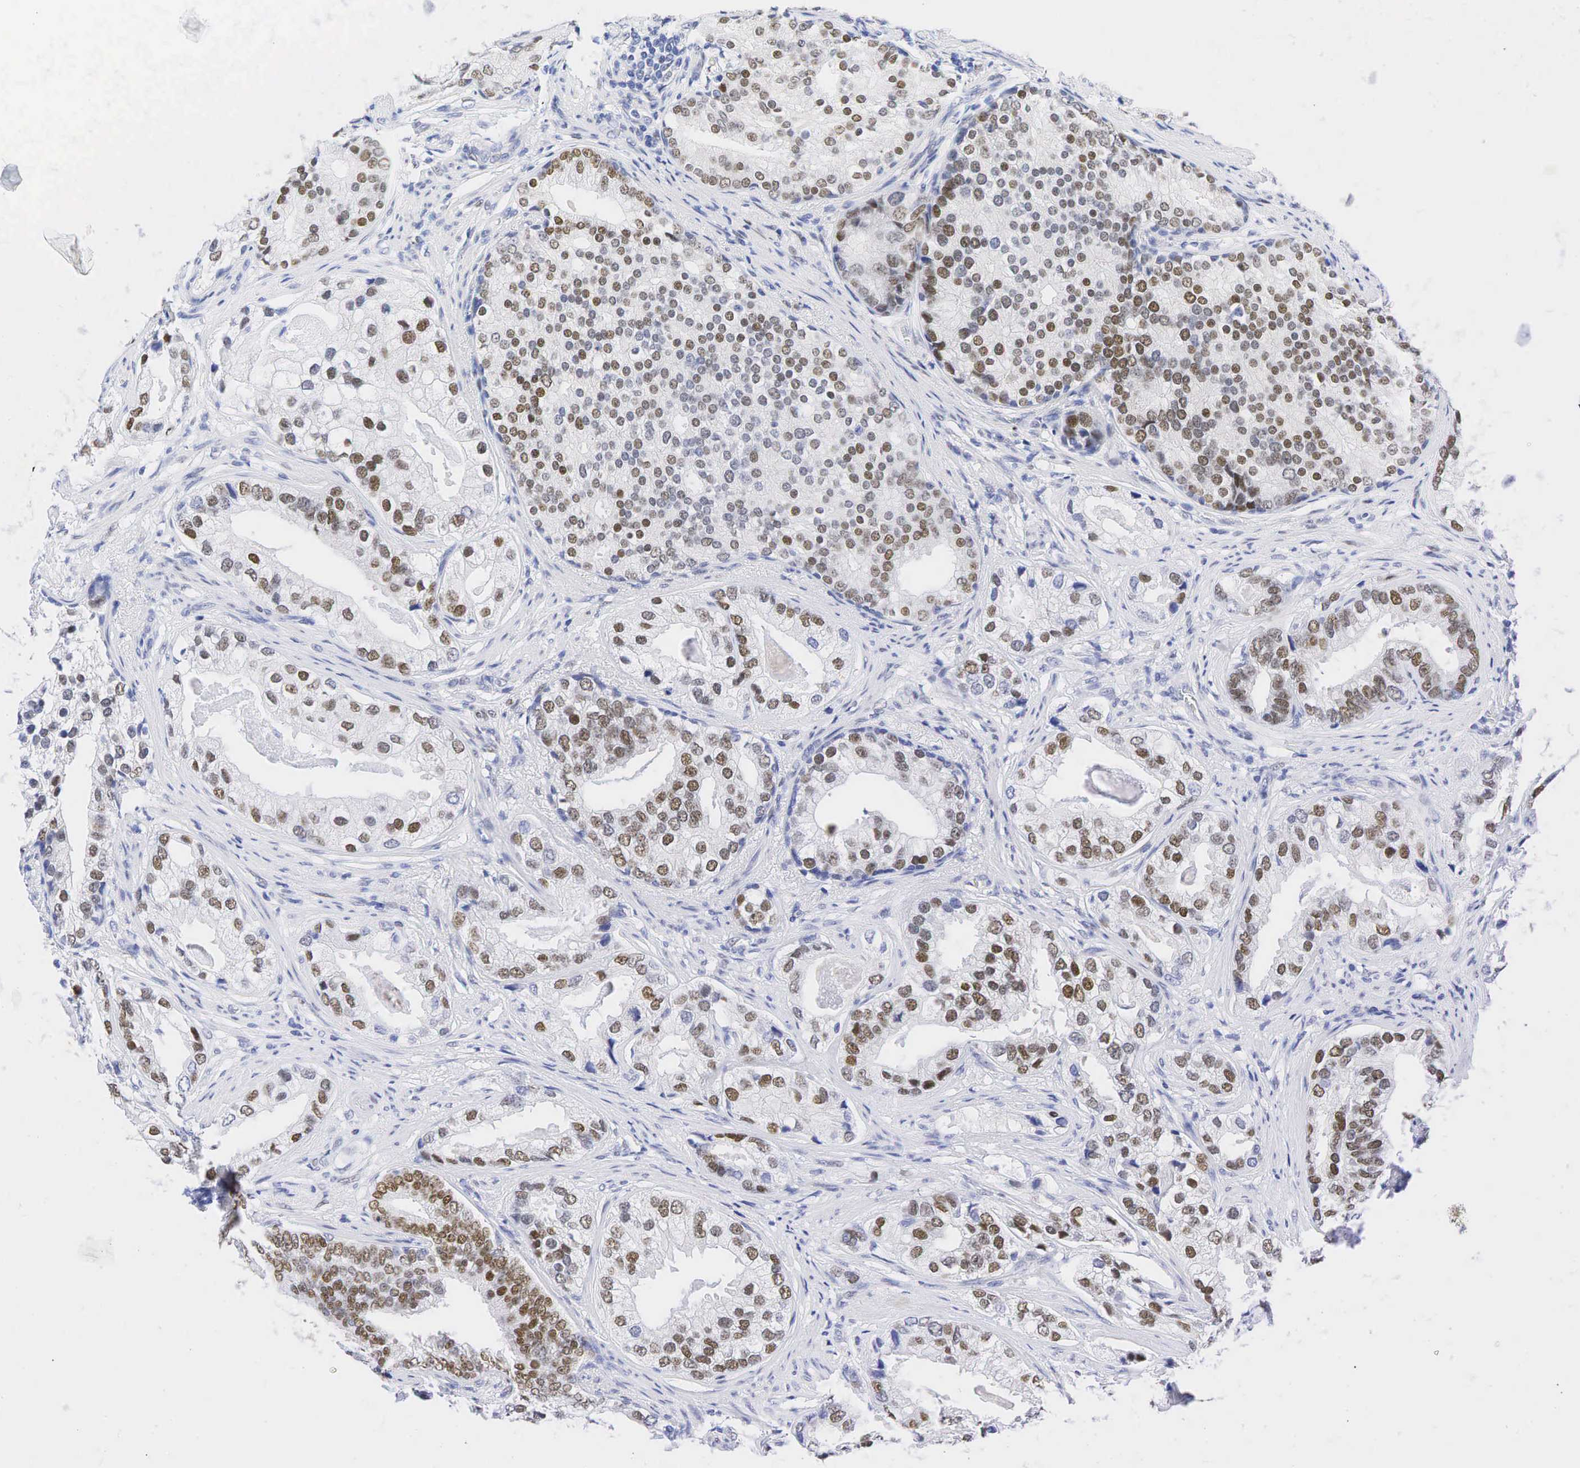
{"staining": {"intensity": "moderate", "quantity": "25%-75%", "location": "nuclear"}, "tissue": "prostate cancer", "cell_type": "Tumor cells", "image_type": "cancer", "snomed": [{"axis": "morphology", "description": "Adenocarcinoma, Low grade"}, {"axis": "topography", "description": "Prostate"}], "caption": "Moderate nuclear protein staining is present in approximately 25%-75% of tumor cells in prostate adenocarcinoma (low-grade). The protein of interest is shown in brown color, while the nuclei are stained blue.", "gene": "AR", "patient": {"sex": "male", "age": 71}}